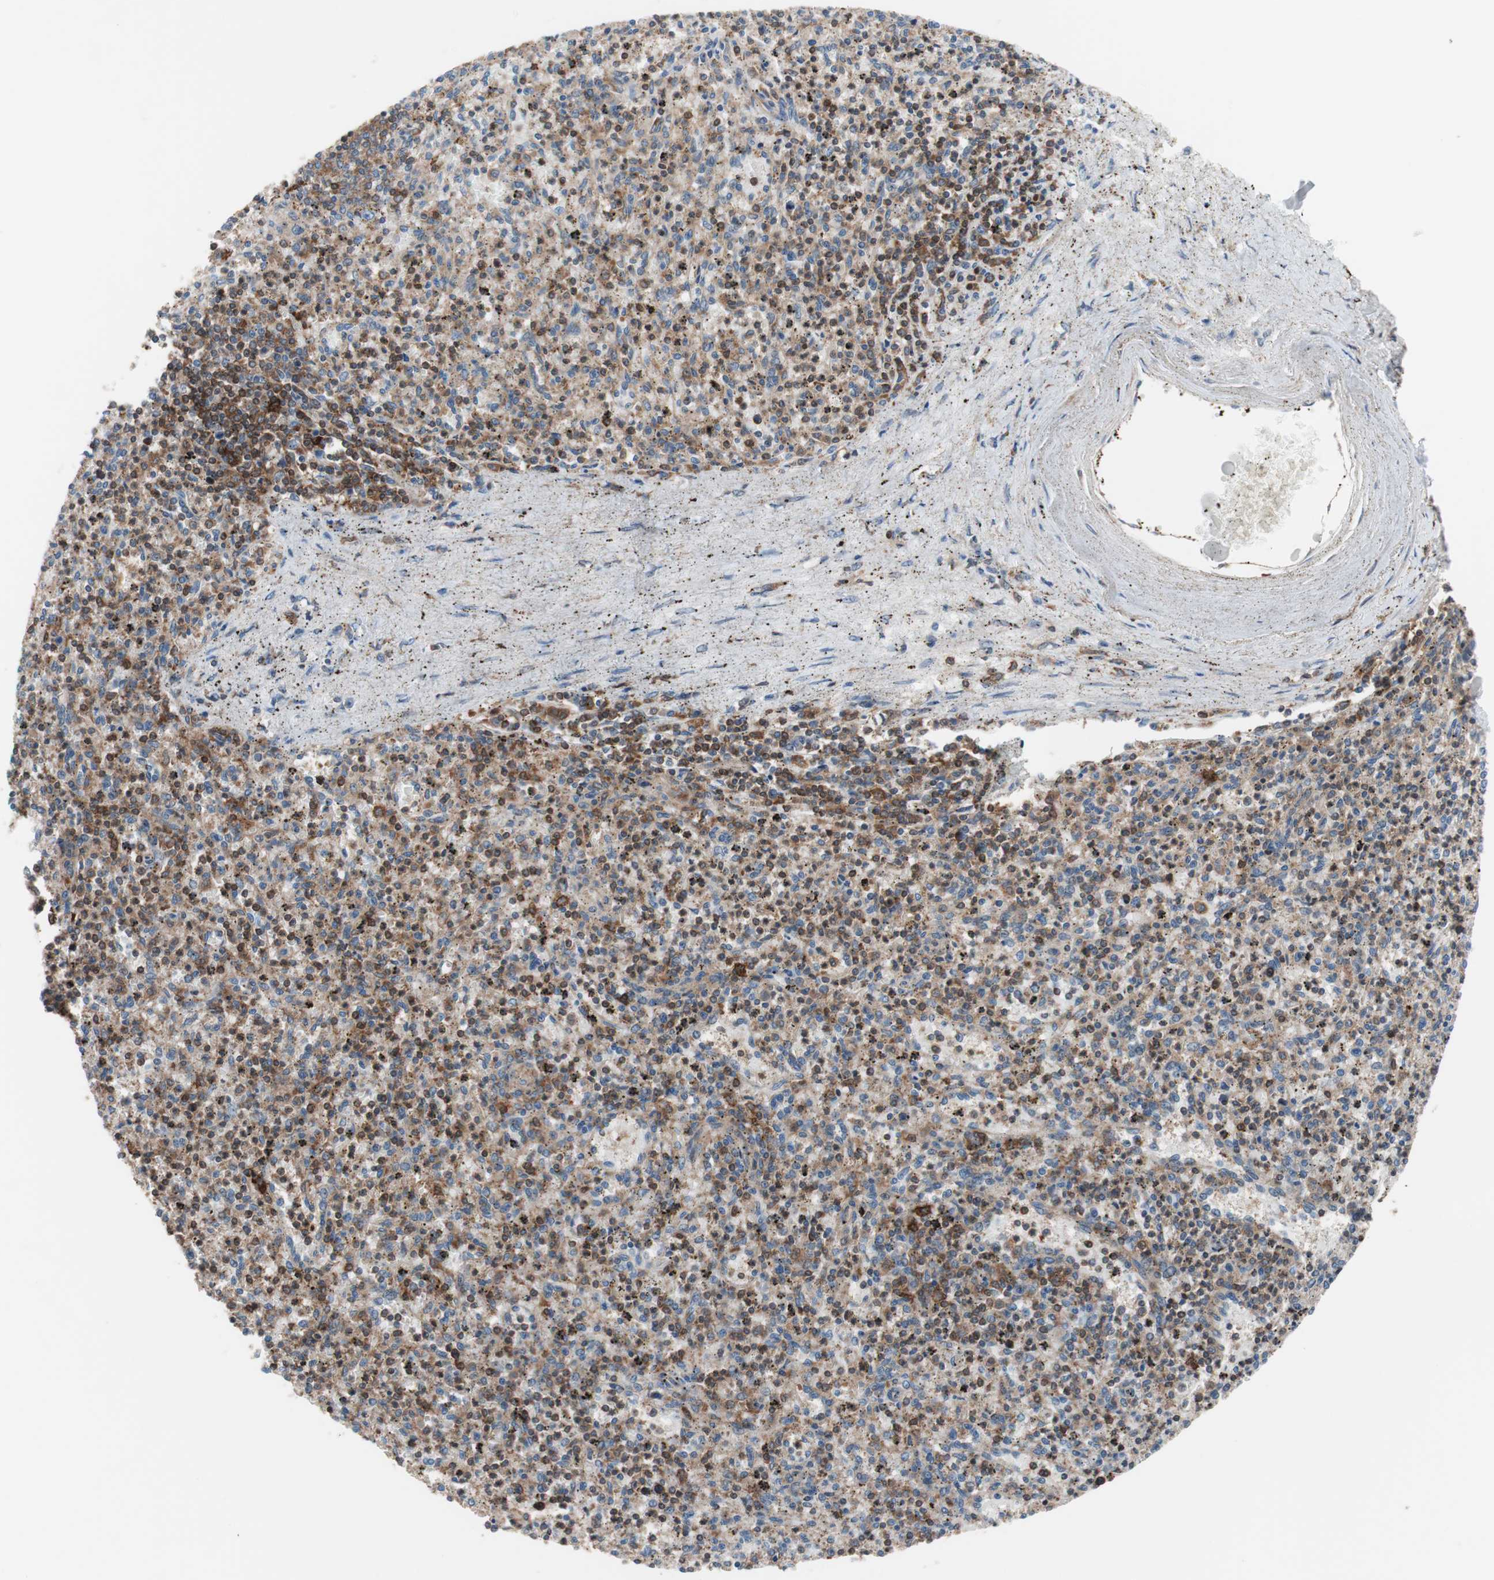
{"staining": {"intensity": "moderate", "quantity": "25%-75%", "location": "cytoplasmic/membranous"}, "tissue": "spleen", "cell_type": "Cells in red pulp", "image_type": "normal", "snomed": [{"axis": "morphology", "description": "Normal tissue, NOS"}, {"axis": "topography", "description": "Spleen"}], "caption": "Moderate cytoplasmic/membranous staining for a protein is seen in approximately 25%-75% of cells in red pulp of benign spleen using immunohistochemistry.", "gene": "PIK3R1", "patient": {"sex": "male", "age": 72}}